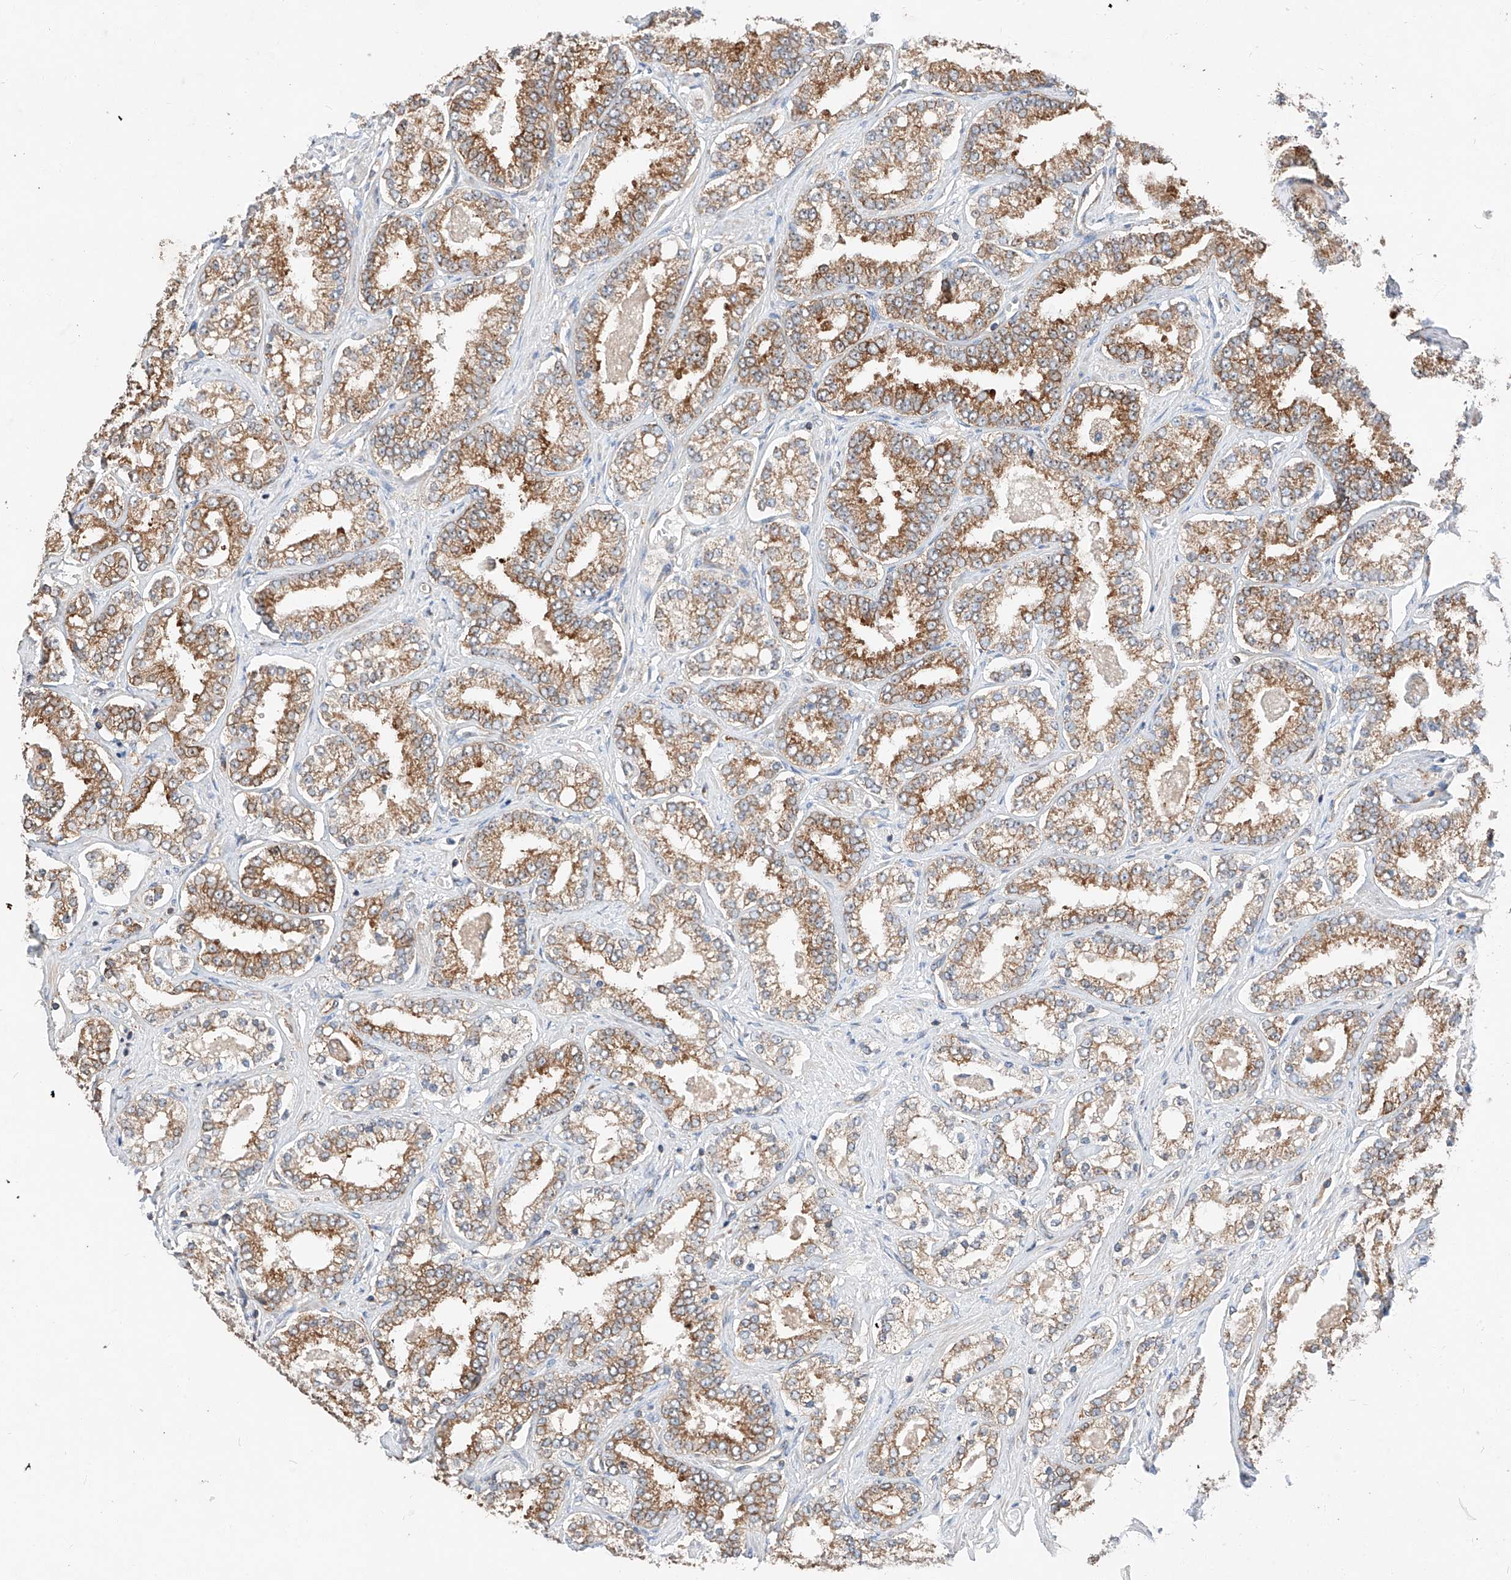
{"staining": {"intensity": "moderate", "quantity": ">75%", "location": "cytoplasmic/membranous"}, "tissue": "prostate cancer", "cell_type": "Tumor cells", "image_type": "cancer", "snomed": [{"axis": "morphology", "description": "Normal tissue, NOS"}, {"axis": "morphology", "description": "Adenocarcinoma, High grade"}, {"axis": "topography", "description": "Prostate"}], "caption": "Immunohistochemical staining of prostate cancer (high-grade adenocarcinoma) displays medium levels of moderate cytoplasmic/membranous protein staining in approximately >75% of tumor cells.", "gene": "RUSC1", "patient": {"sex": "male", "age": 83}}